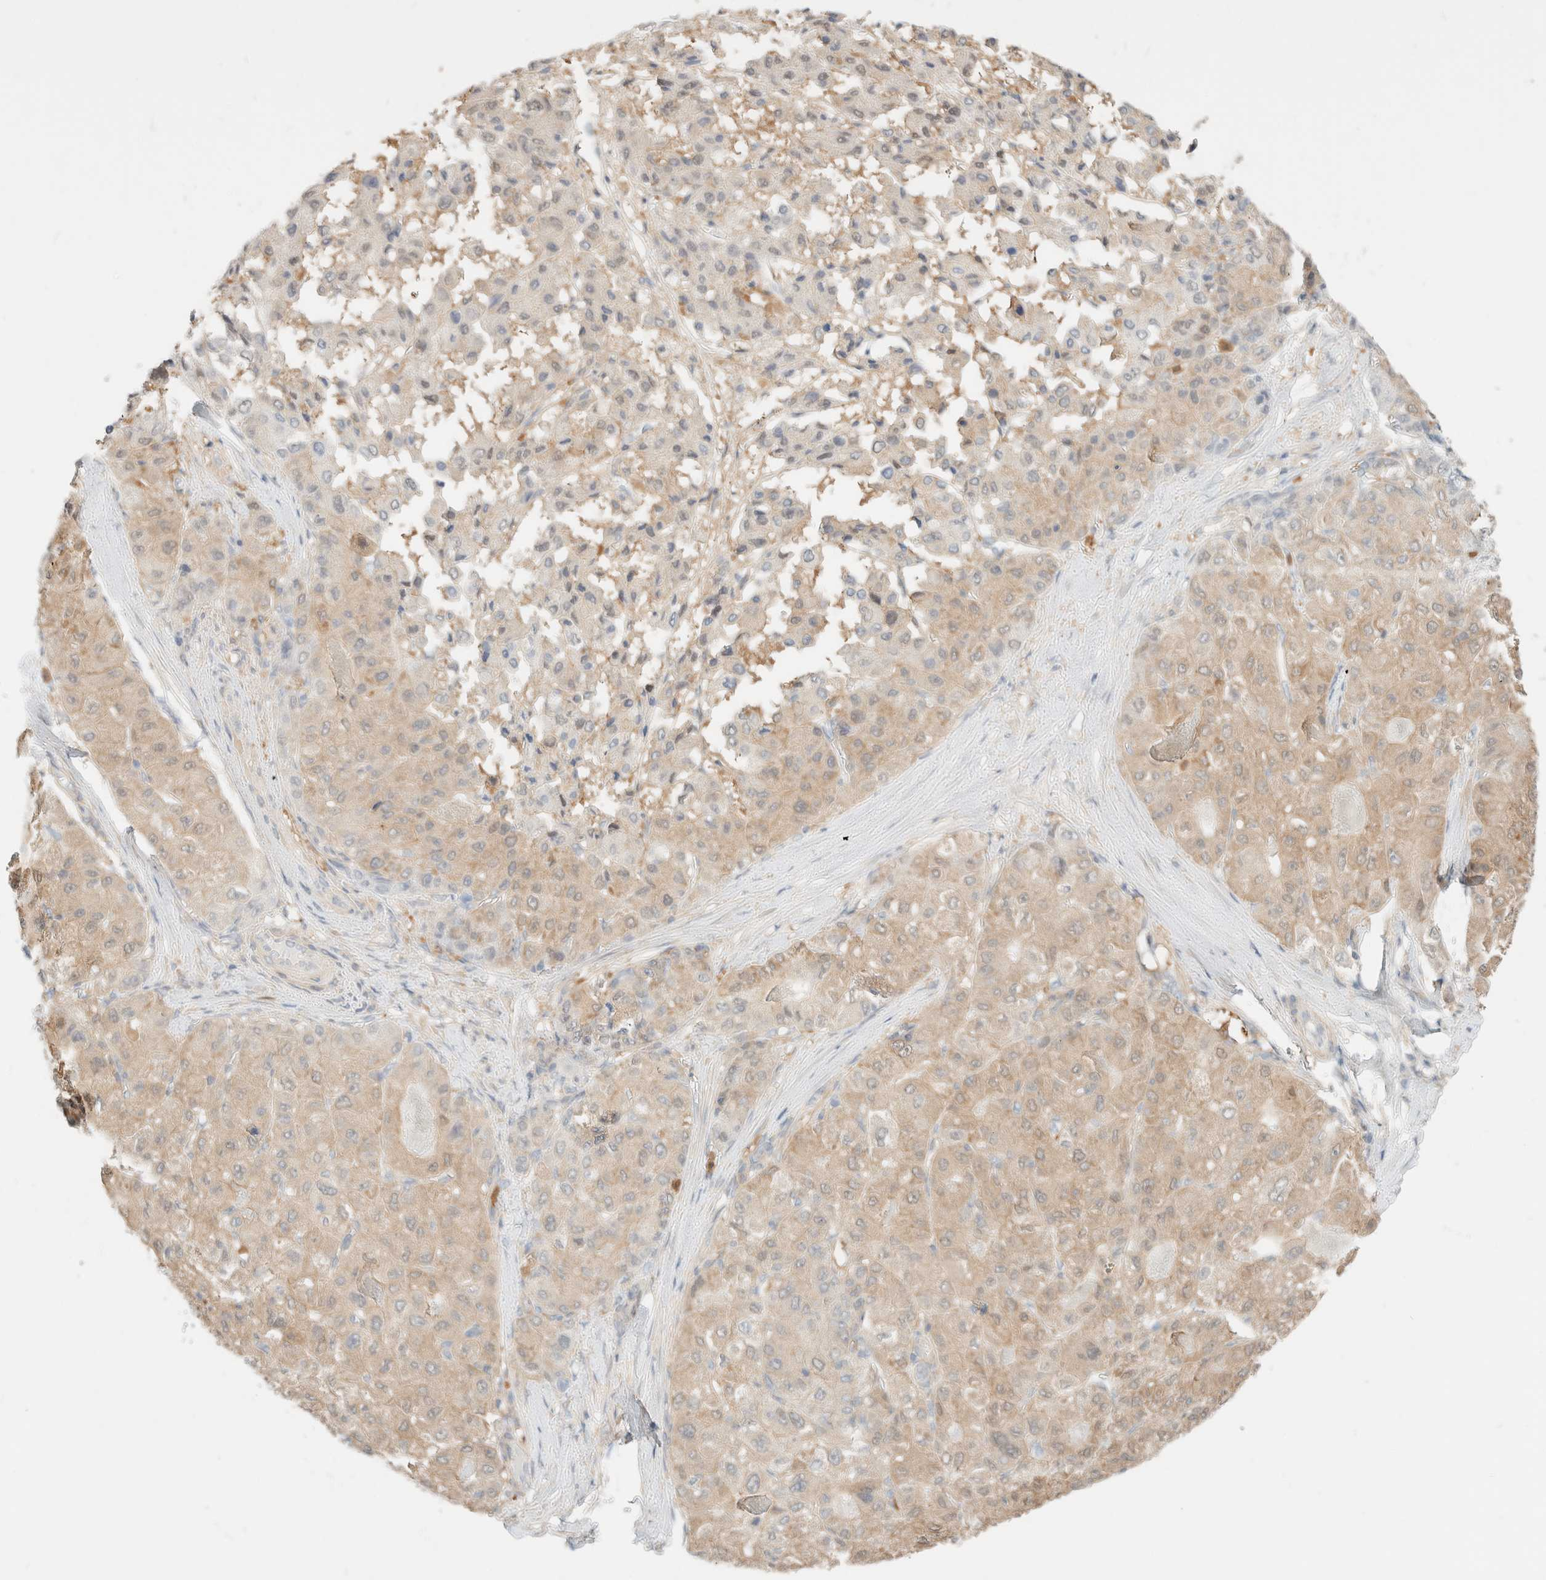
{"staining": {"intensity": "weak", "quantity": ">75%", "location": "cytoplasmic/membranous"}, "tissue": "liver cancer", "cell_type": "Tumor cells", "image_type": "cancer", "snomed": [{"axis": "morphology", "description": "Carcinoma, Hepatocellular, NOS"}, {"axis": "topography", "description": "Liver"}], "caption": "The immunohistochemical stain shows weak cytoplasmic/membranous staining in tumor cells of liver hepatocellular carcinoma tissue. (DAB IHC, brown staining for protein, blue staining for nuclei).", "gene": "GPI", "patient": {"sex": "male", "age": 80}}